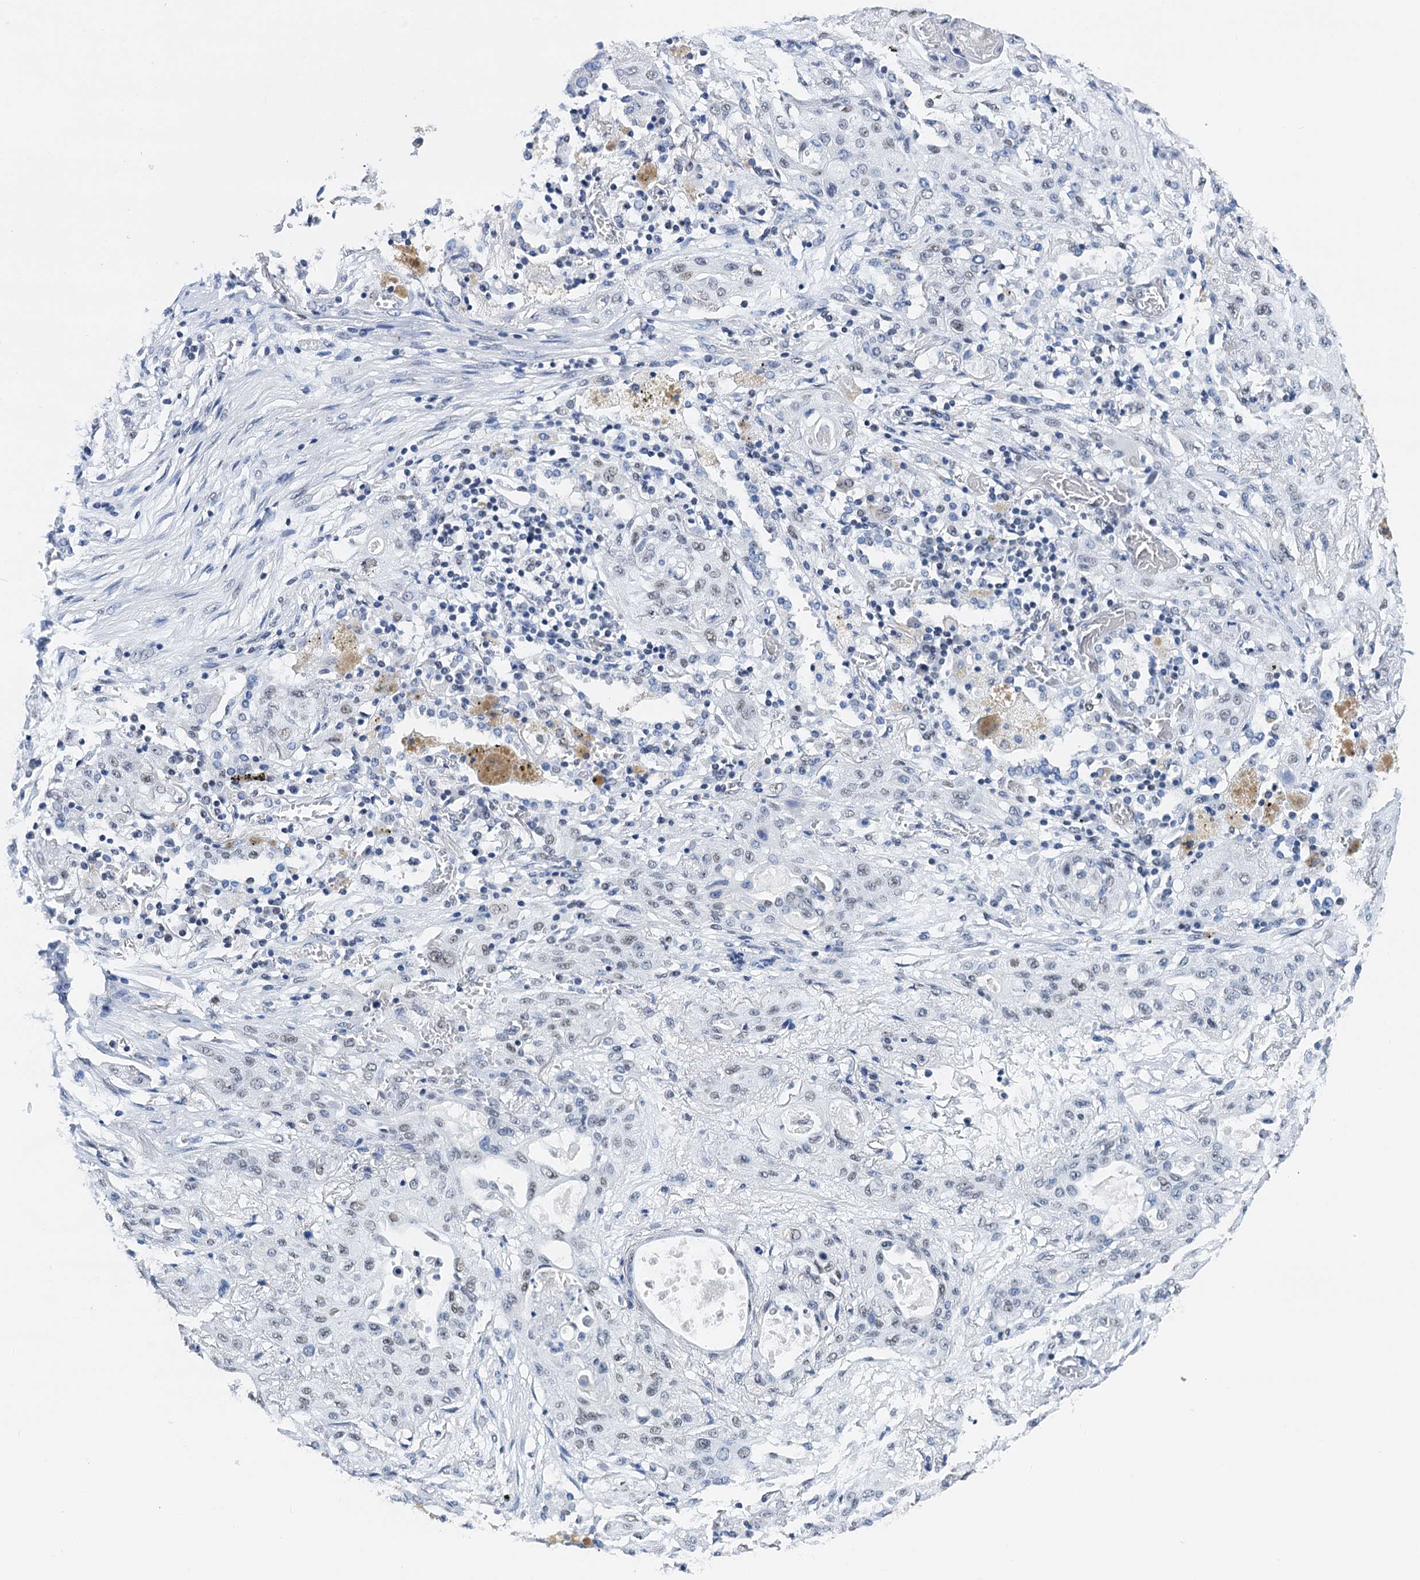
{"staining": {"intensity": "weak", "quantity": "<25%", "location": "nuclear"}, "tissue": "lung cancer", "cell_type": "Tumor cells", "image_type": "cancer", "snomed": [{"axis": "morphology", "description": "Squamous cell carcinoma, NOS"}, {"axis": "topography", "description": "Lung"}], "caption": "Protein analysis of lung cancer exhibits no significant staining in tumor cells. (DAB (3,3'-diaminobenzidine) IHC visualized using brightfield microscopy, high magnification).", "gene": "SLTM", "patient": {"sex": "female", "age": 47}}